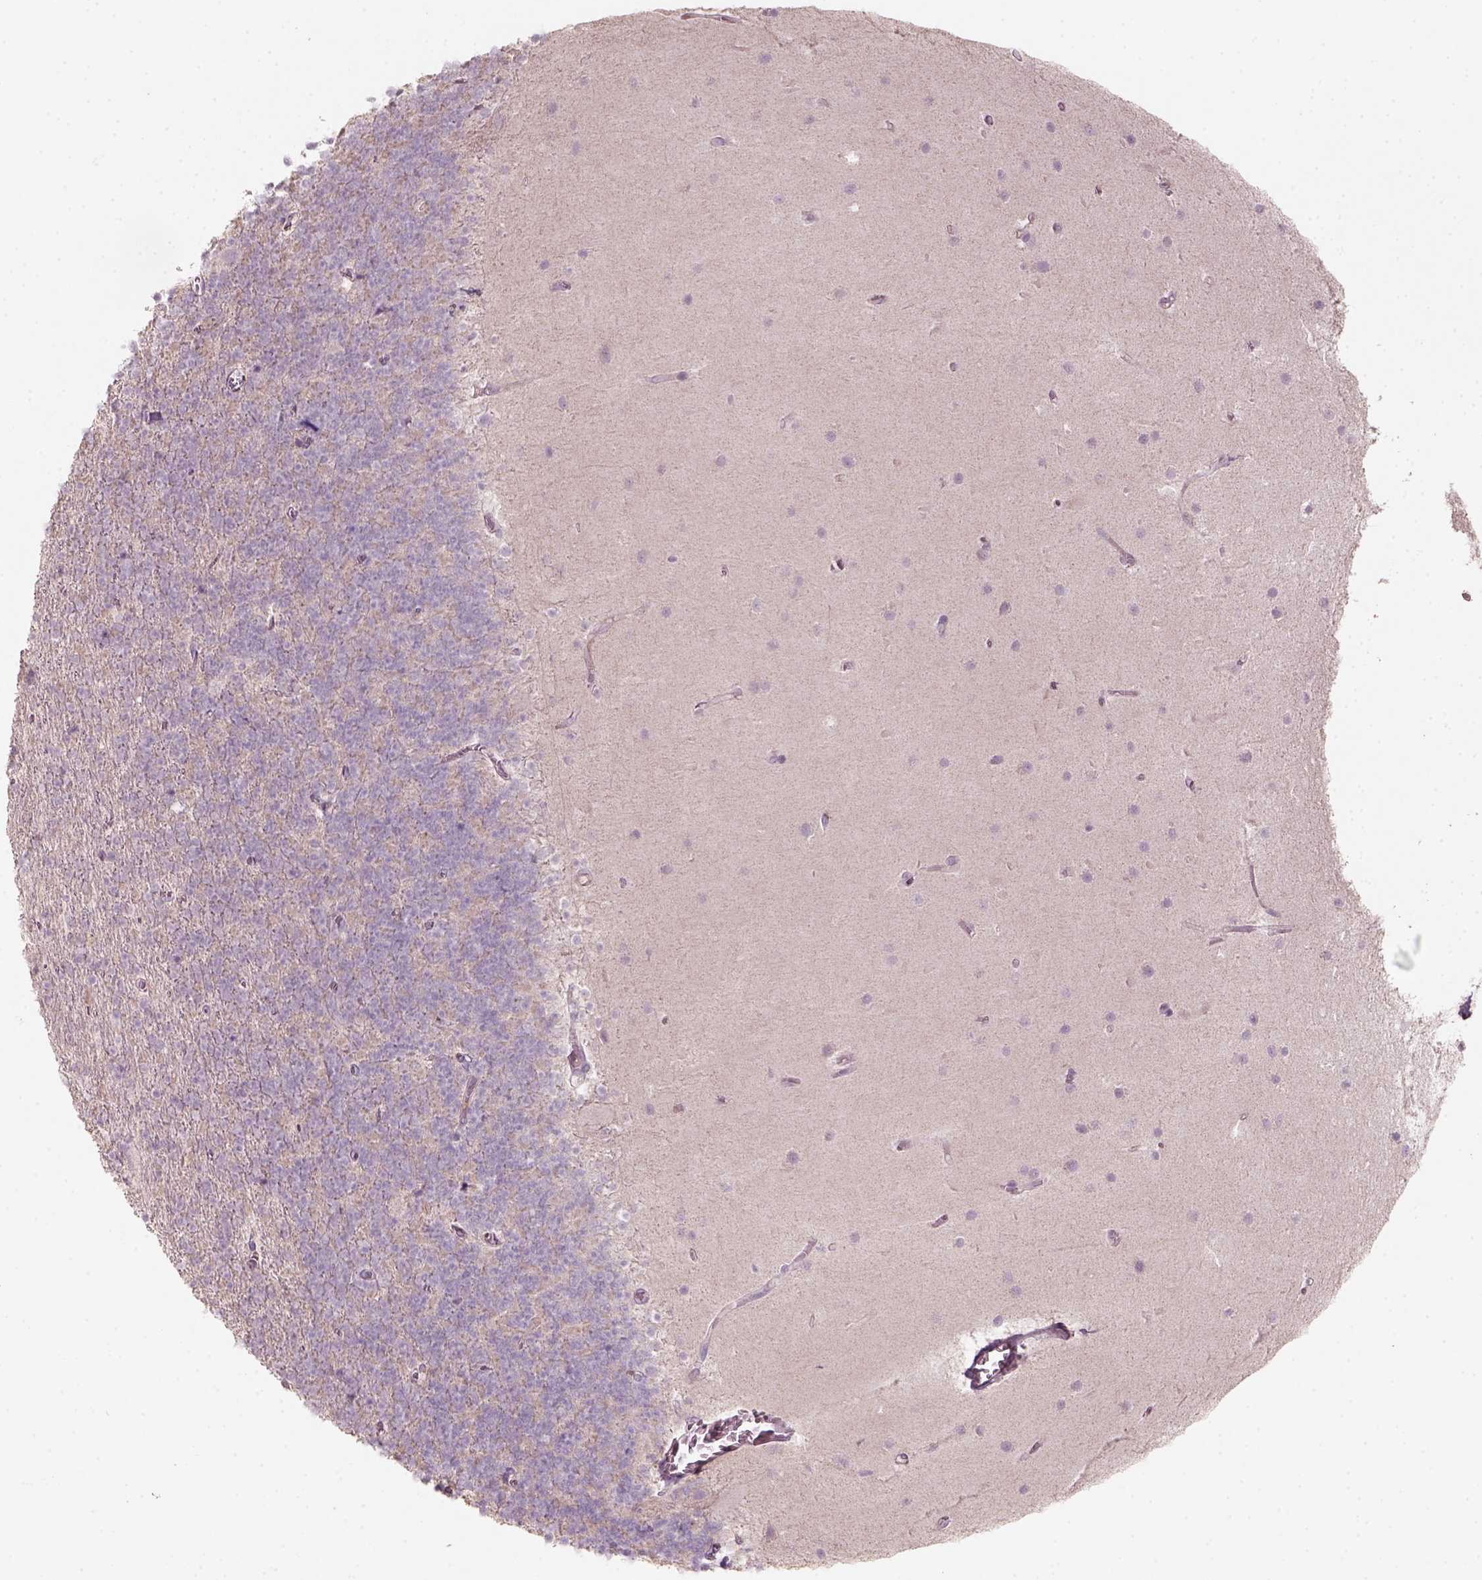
{"staining": {"intensity": "negative", "quantity": "none", "location": "none"}, "tissue": "cerebellum", "cell_type": "Cells in granular layer", "image_type": "normal", "snomed": [{"axis": "morphology", "description": "Normal tissue, NOS"}, {"axis": "topography", "description": "Cerebellum"}], "caption": "Cells in granular layer show no significant staining in benign cerebellum. (DAB immunohistochemistry with hematoxylin counter stain).", "gene": "AQP9", "patient": {"sex": "male", "age": 70}}